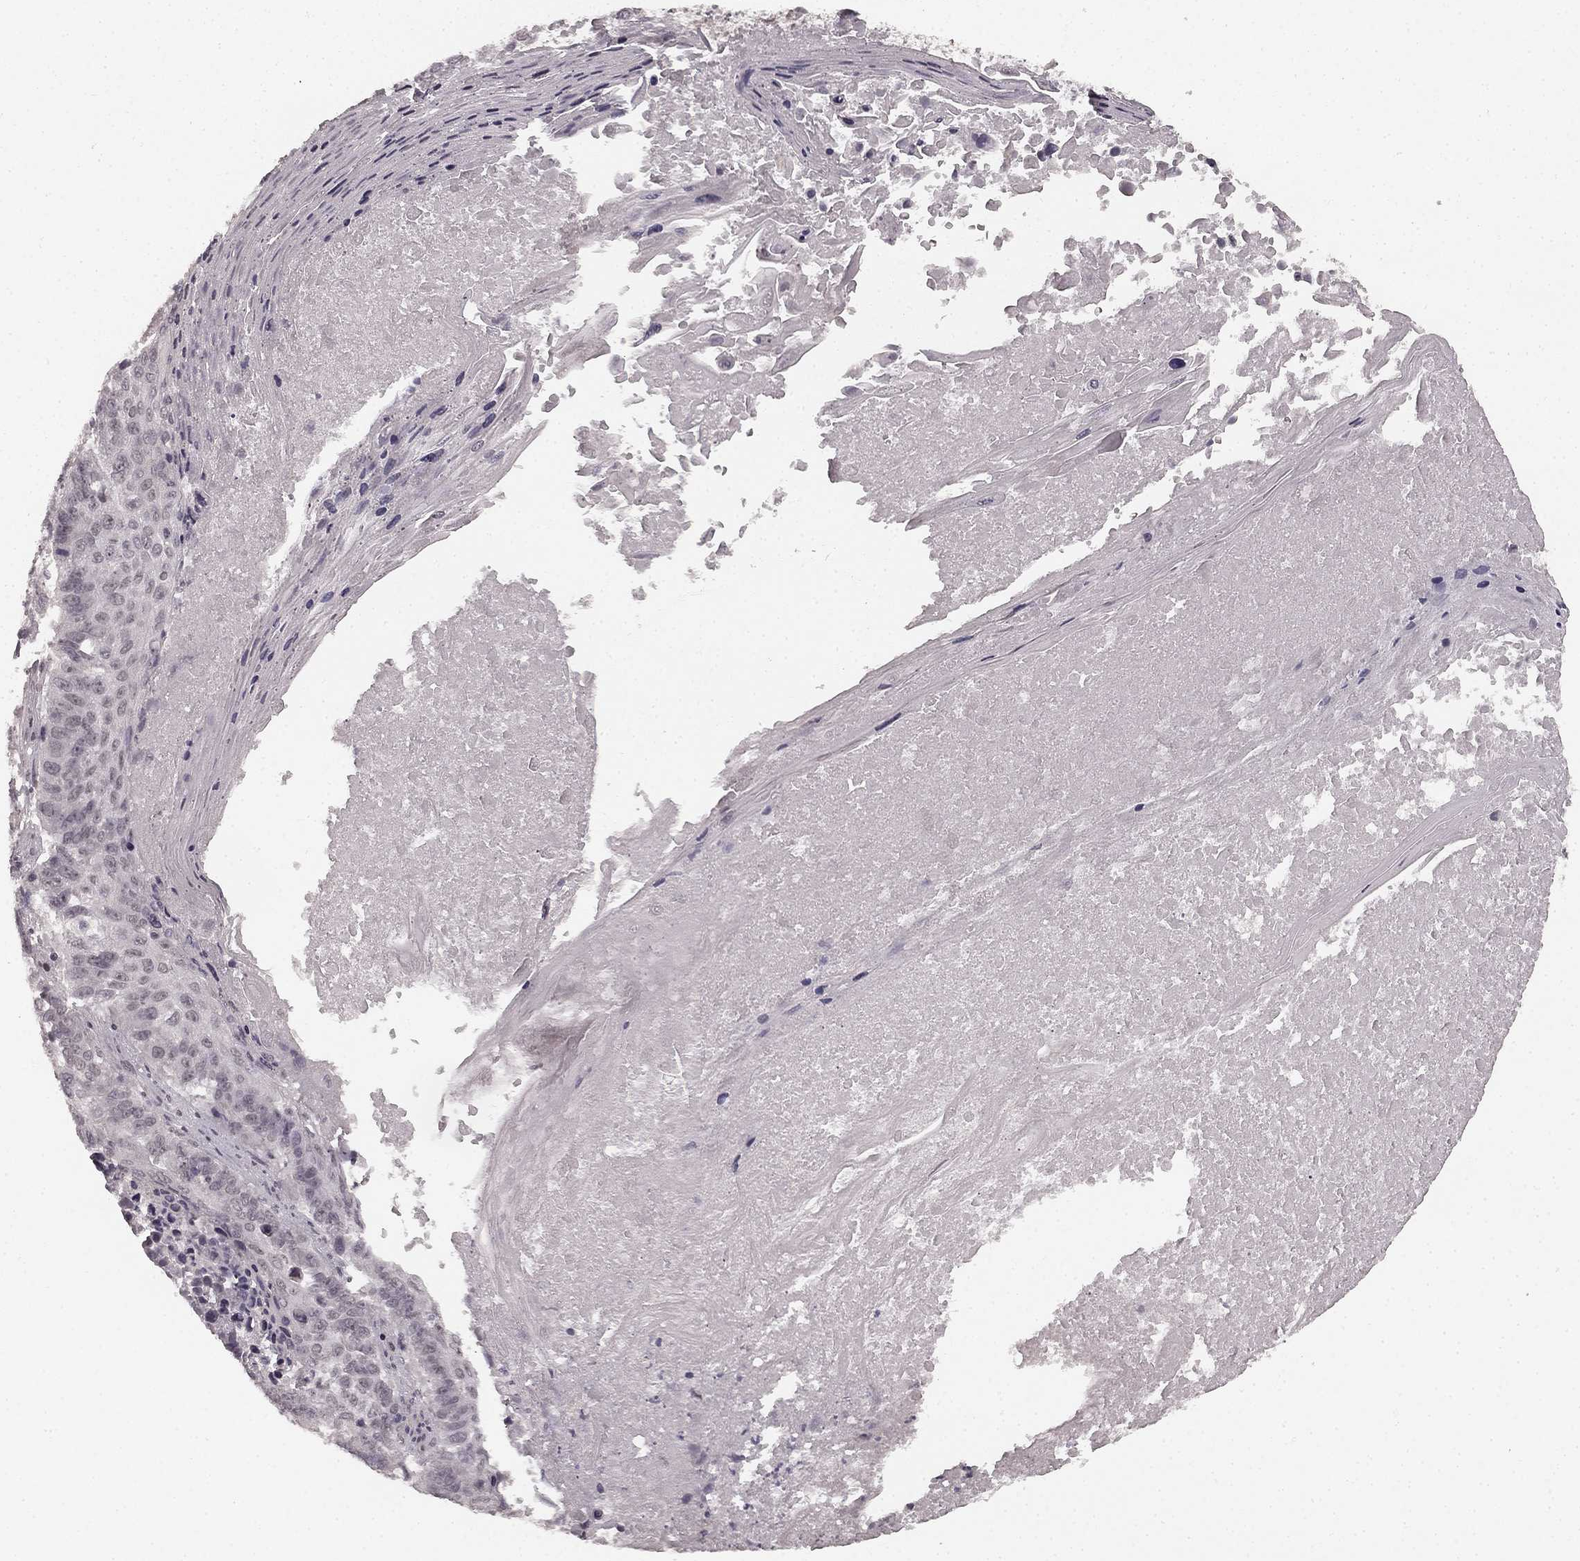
{"staining": {"intensity": "negative", "quantity": "none", "location": "none"}, "tissue": "lung cancer", "cell_type": "Tumor cells", "image_type": "cancer", "snomed": [{"axis": "morphology", "description": "Squamous cell carcinoma, NOS"}, {"axis": "topography", "description": "Lung"}], "caption": "Tumor cells are negative for brown protein staining in squamous cell carcinoma (lung).", "gene": "HCN4", "patient": {"sex": "male", "age": 73}}